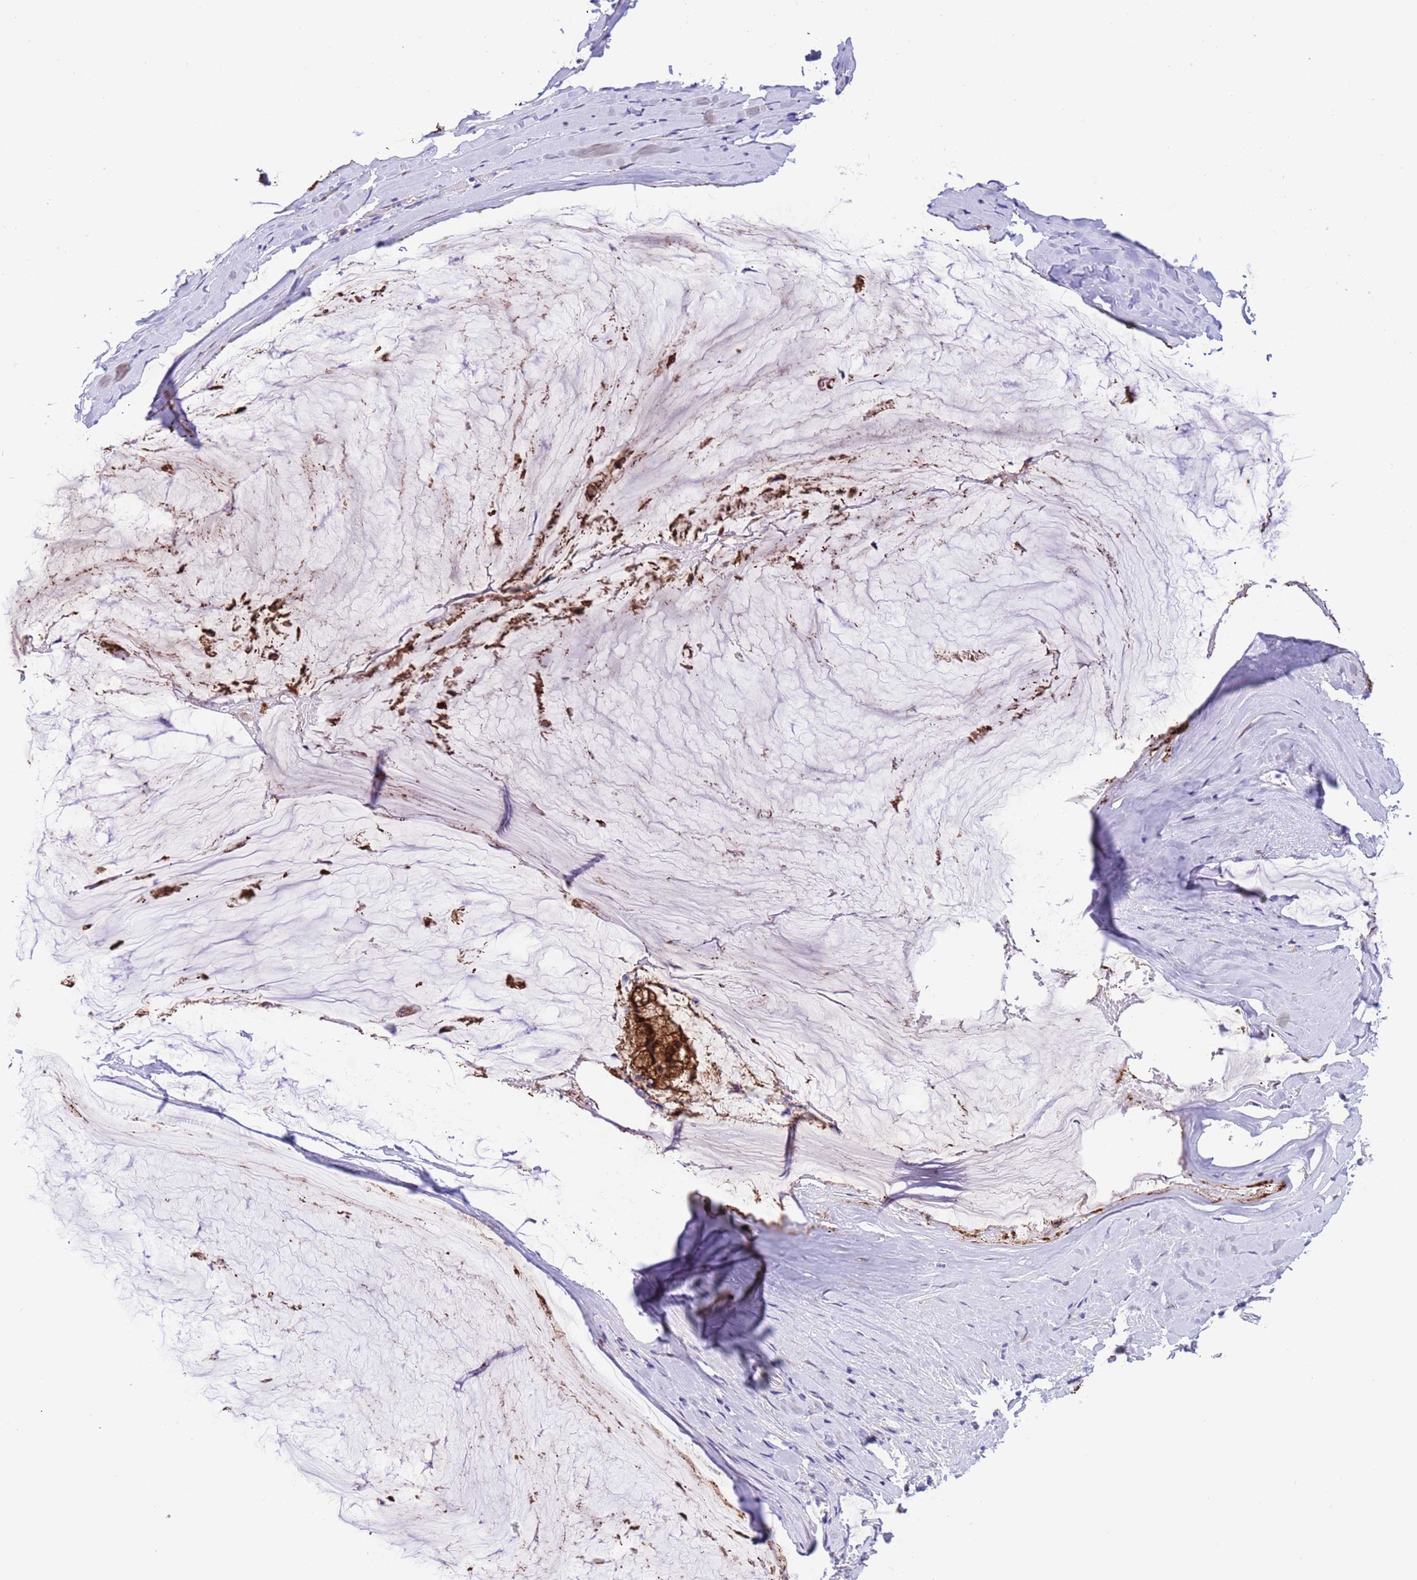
{"staining": {"intensity": "moderate", "quantity": ">75%", "location": "cytoplasmic/membranous,nuclear"}, "tissue": "ovarian cancer", "cell_type": "Tumor cells", "image_type": "cancer", "snomed": [{"axis": "morphology", "description": "Cystadenocarcinoma, mucinous, NOS"}, {"axis": "topography", "description": "Ovary"}], "caption": "This is an image of immunohistochemistry staining of ovarian mucinous cystadenocarcinoma, which shows moderate staining in the cytoplasmic/membranous and nuclear of tumor cells.", "gene": "C6orf47", "patient": {"sex": "female", "age": 39}}